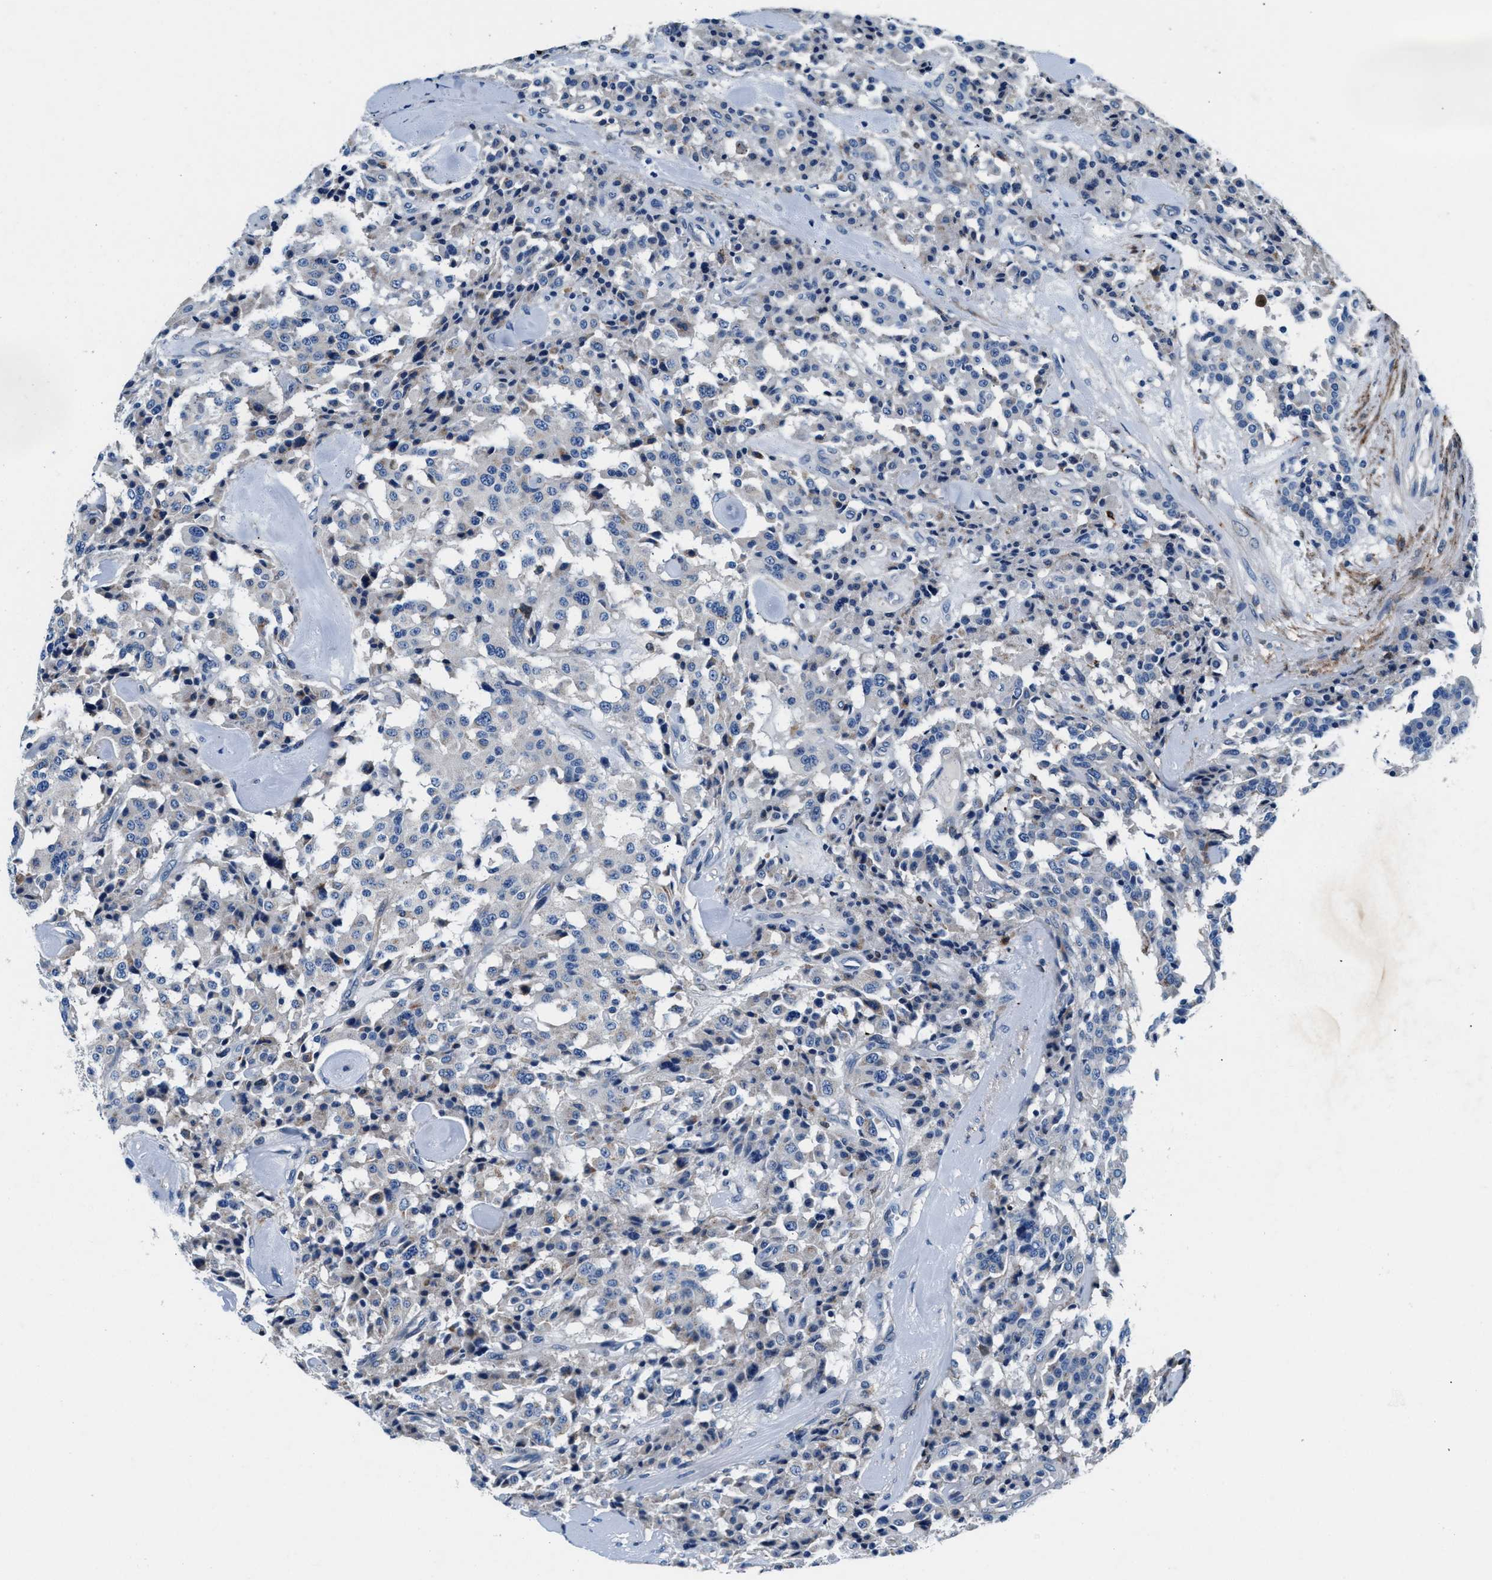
{"staining": {"intensity": "negative", "quantity": "none", "location": "none"}, "tissue": "carcinoid", "cell_type": "Tumor cells", "image_type": "cancer", "snomed": [{"axis": "morphology", "description": "Carcinoid, malignant, NOS"}, {"axis": "topography", "description": "Lung"}], "caption": "High magnification brightfield microscopy of malignant carcinoid stained with DAB (3,3'-diaminobenzidine) (brown) and counterstained with hematoxylin (blue): tumor cells show no significant staining. The staining is performed using DAB brown chromogen with nuclei counter-stained in using hematoxylin.", "gene": "SLFN11", "patient": {"sex": "male", "age": 30}}